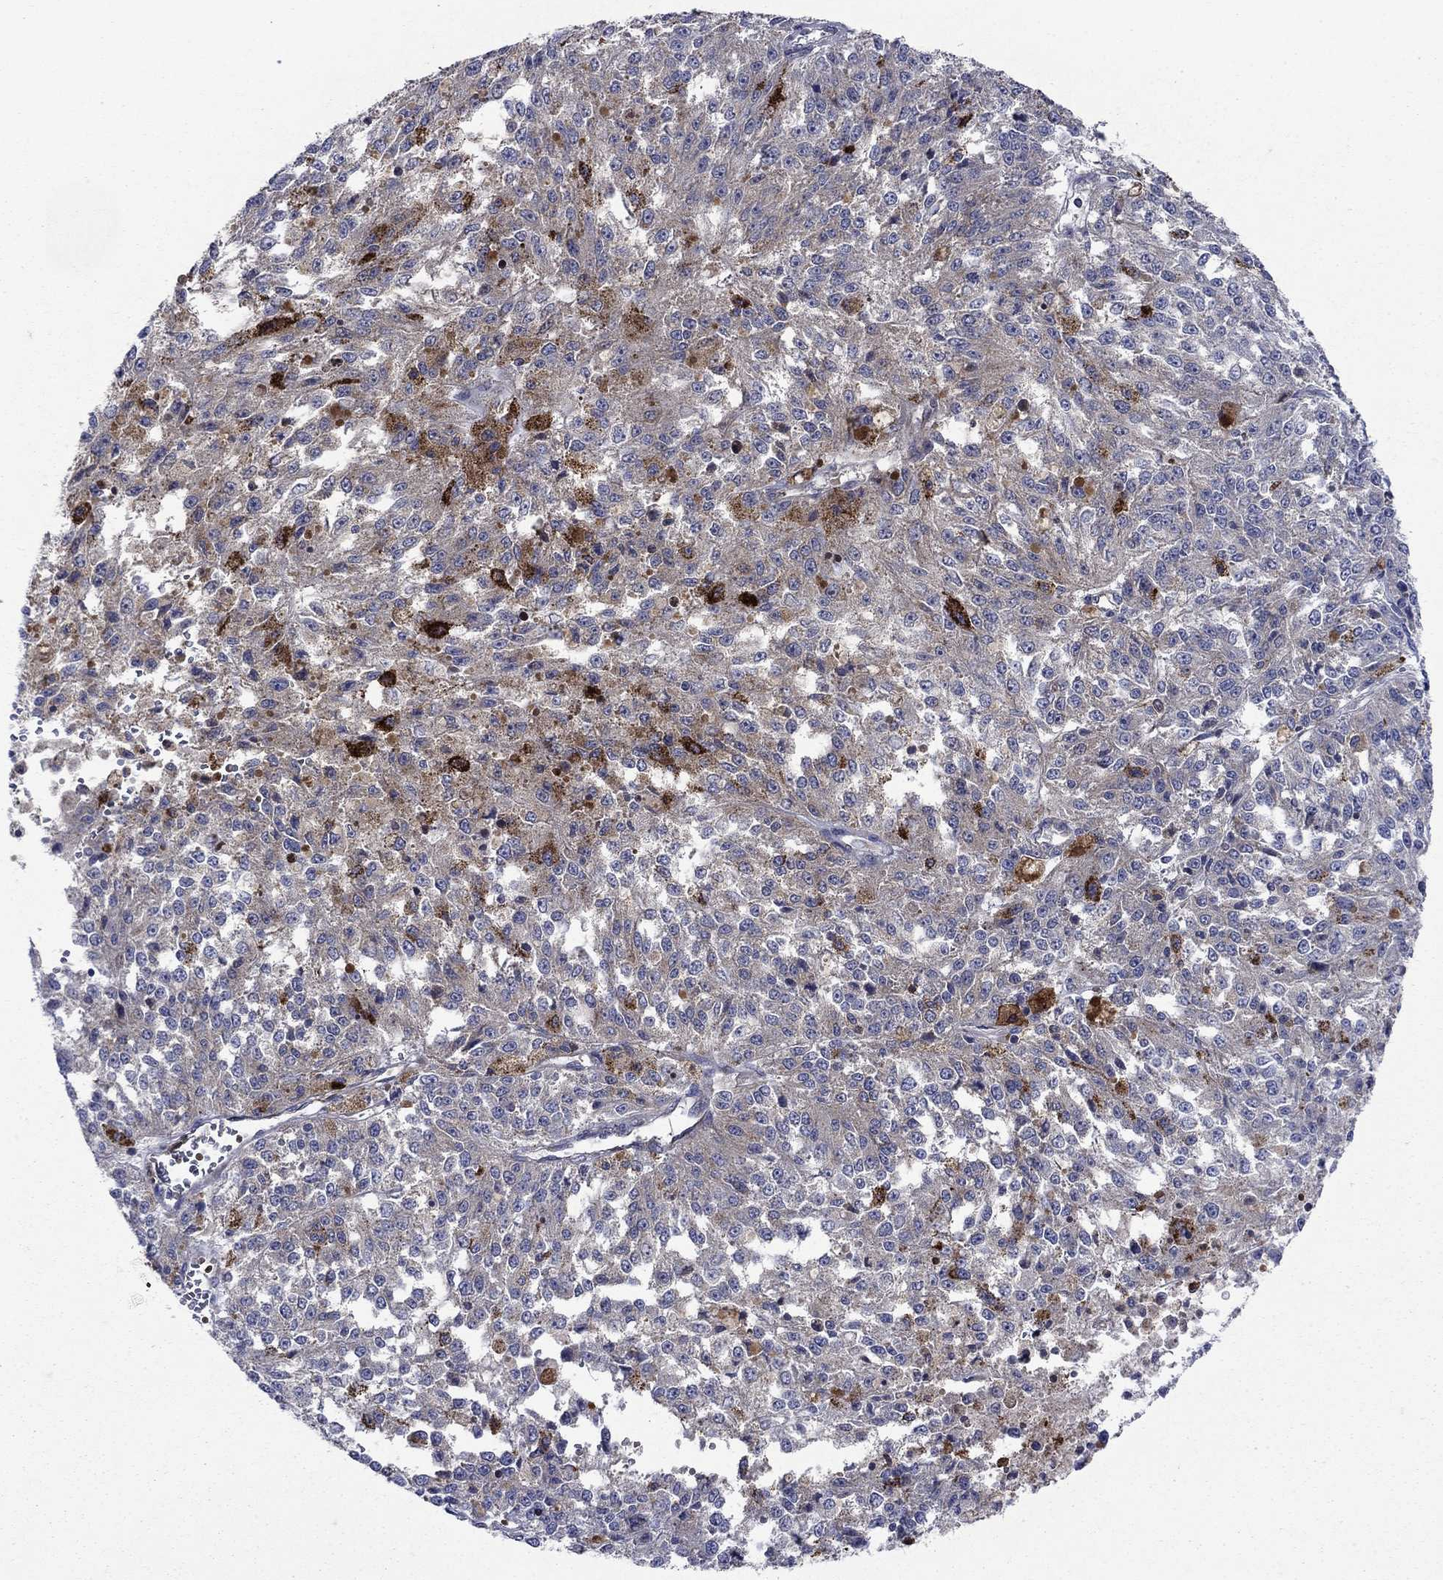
{"staining": {"intensity": "strong", "quantity": "<25%", "location": "cytoplasmic/membranous"}, "tissue": "melanoma", "cell_type": "Tumor cells", "image_type": "cancer", "snomed": [{"axis": "morphology", "description": "Malignant melanoma, Metastatic site"}, {"axis": "topography", "description": "Lymph node"}], "caption": "Strong cytoplasmic/membranous positivity for a protein is present in about <25% of tumor cells of malignant melanoma (metastatic site) using immunohistochemistry (IHC).", "gene": "RNF19B", "patient": {"sex": "female", "age": 64}}